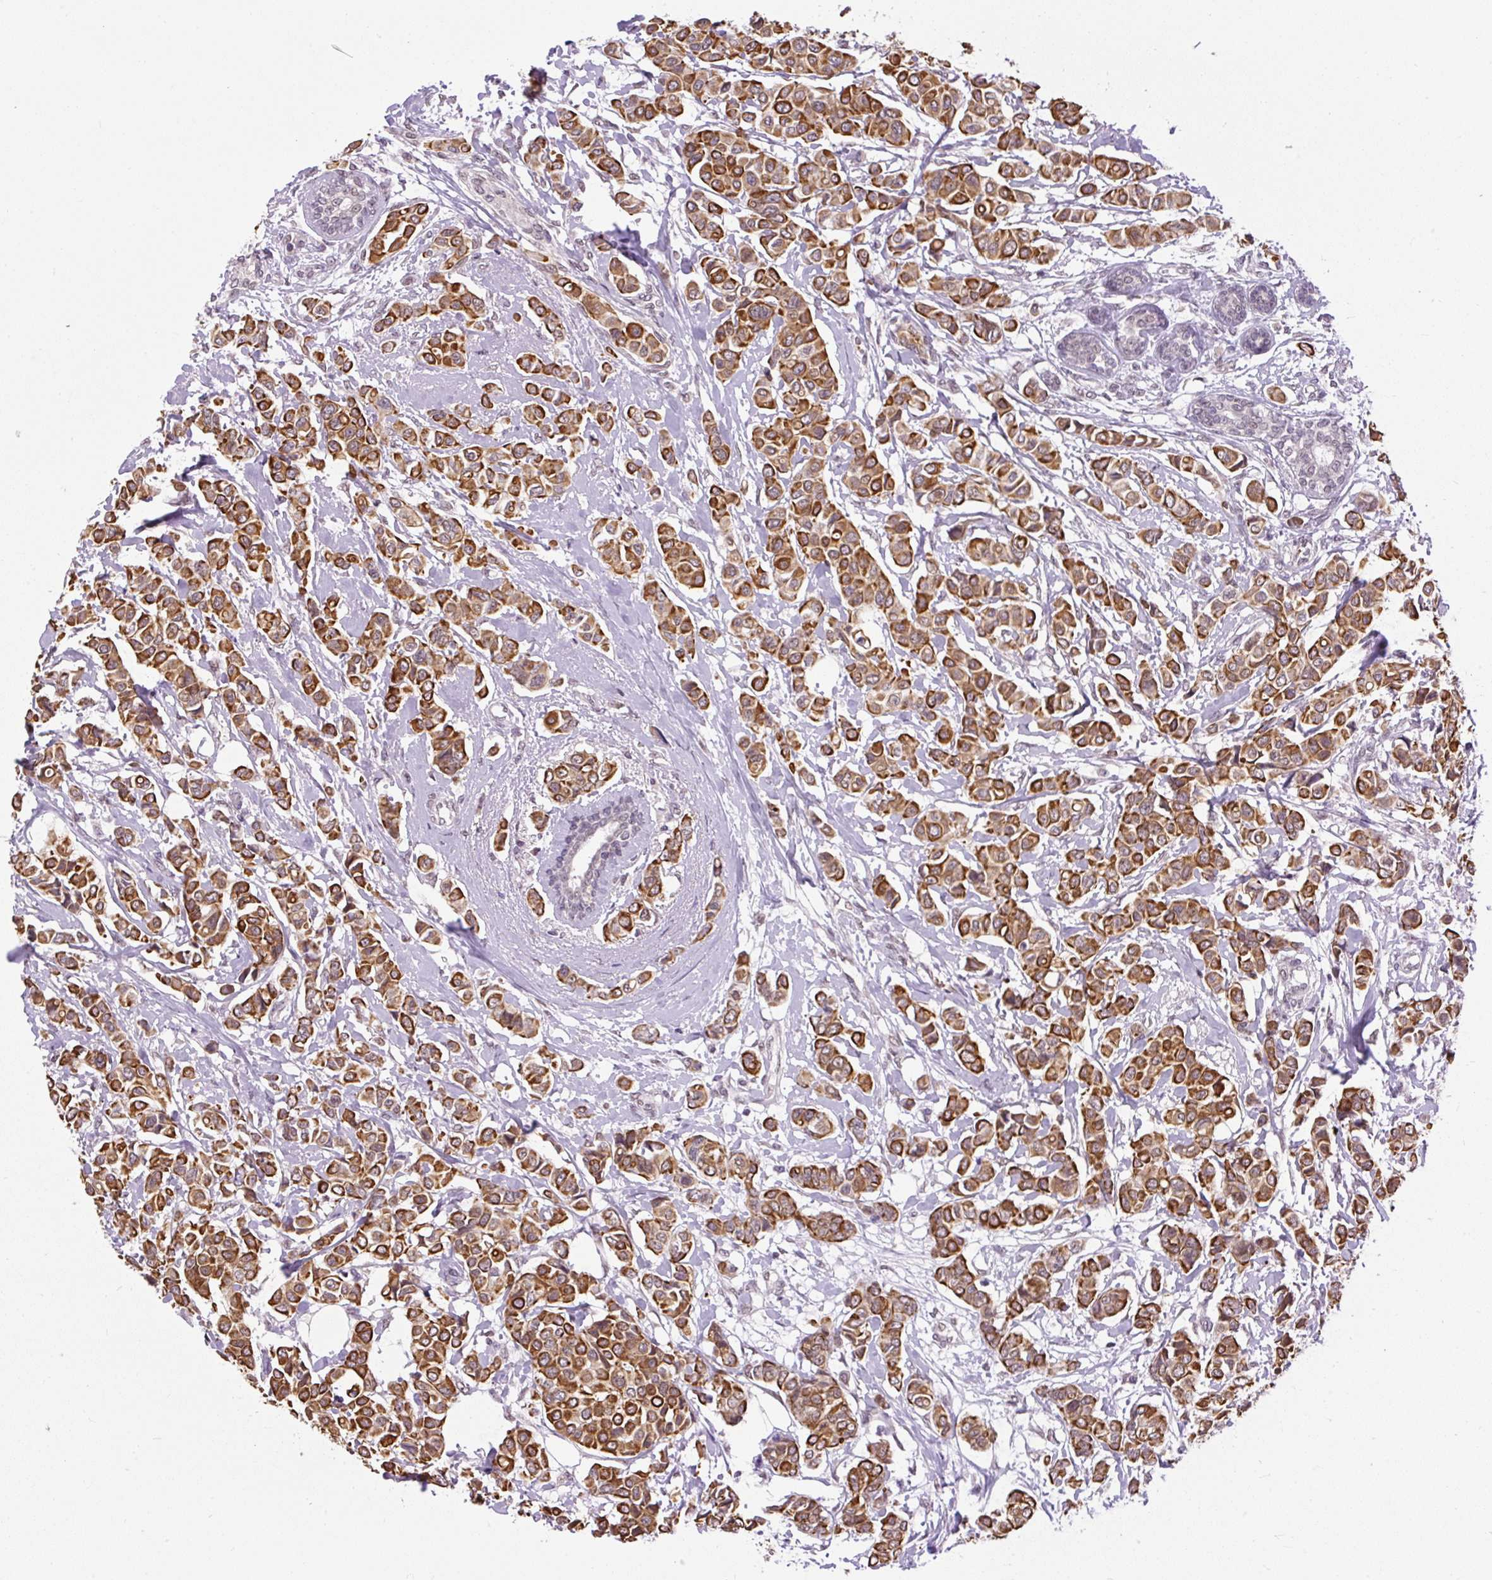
{"staining": {"intensity": "strong", "quantity": ">75%", "location": "cytoplasmic/membranous"}, "tissue": "breast cancer", "cell_type": "Tumor cells", "image_type": "cancer", "snomed": [{"axis": "morphology", "description": "Lobular carcinoma"}, {"axis": "topography", "description": "Breast"}], "caption": "Immunohistochemical staining of breast cancer (lobular carcinoma) demonstrates high levels of strong cytoplasmic/membranous protein positivity in about >75% of tumor cells.", "gene": "ZNF672", "patient": {"sex": "female", "age": 51}}